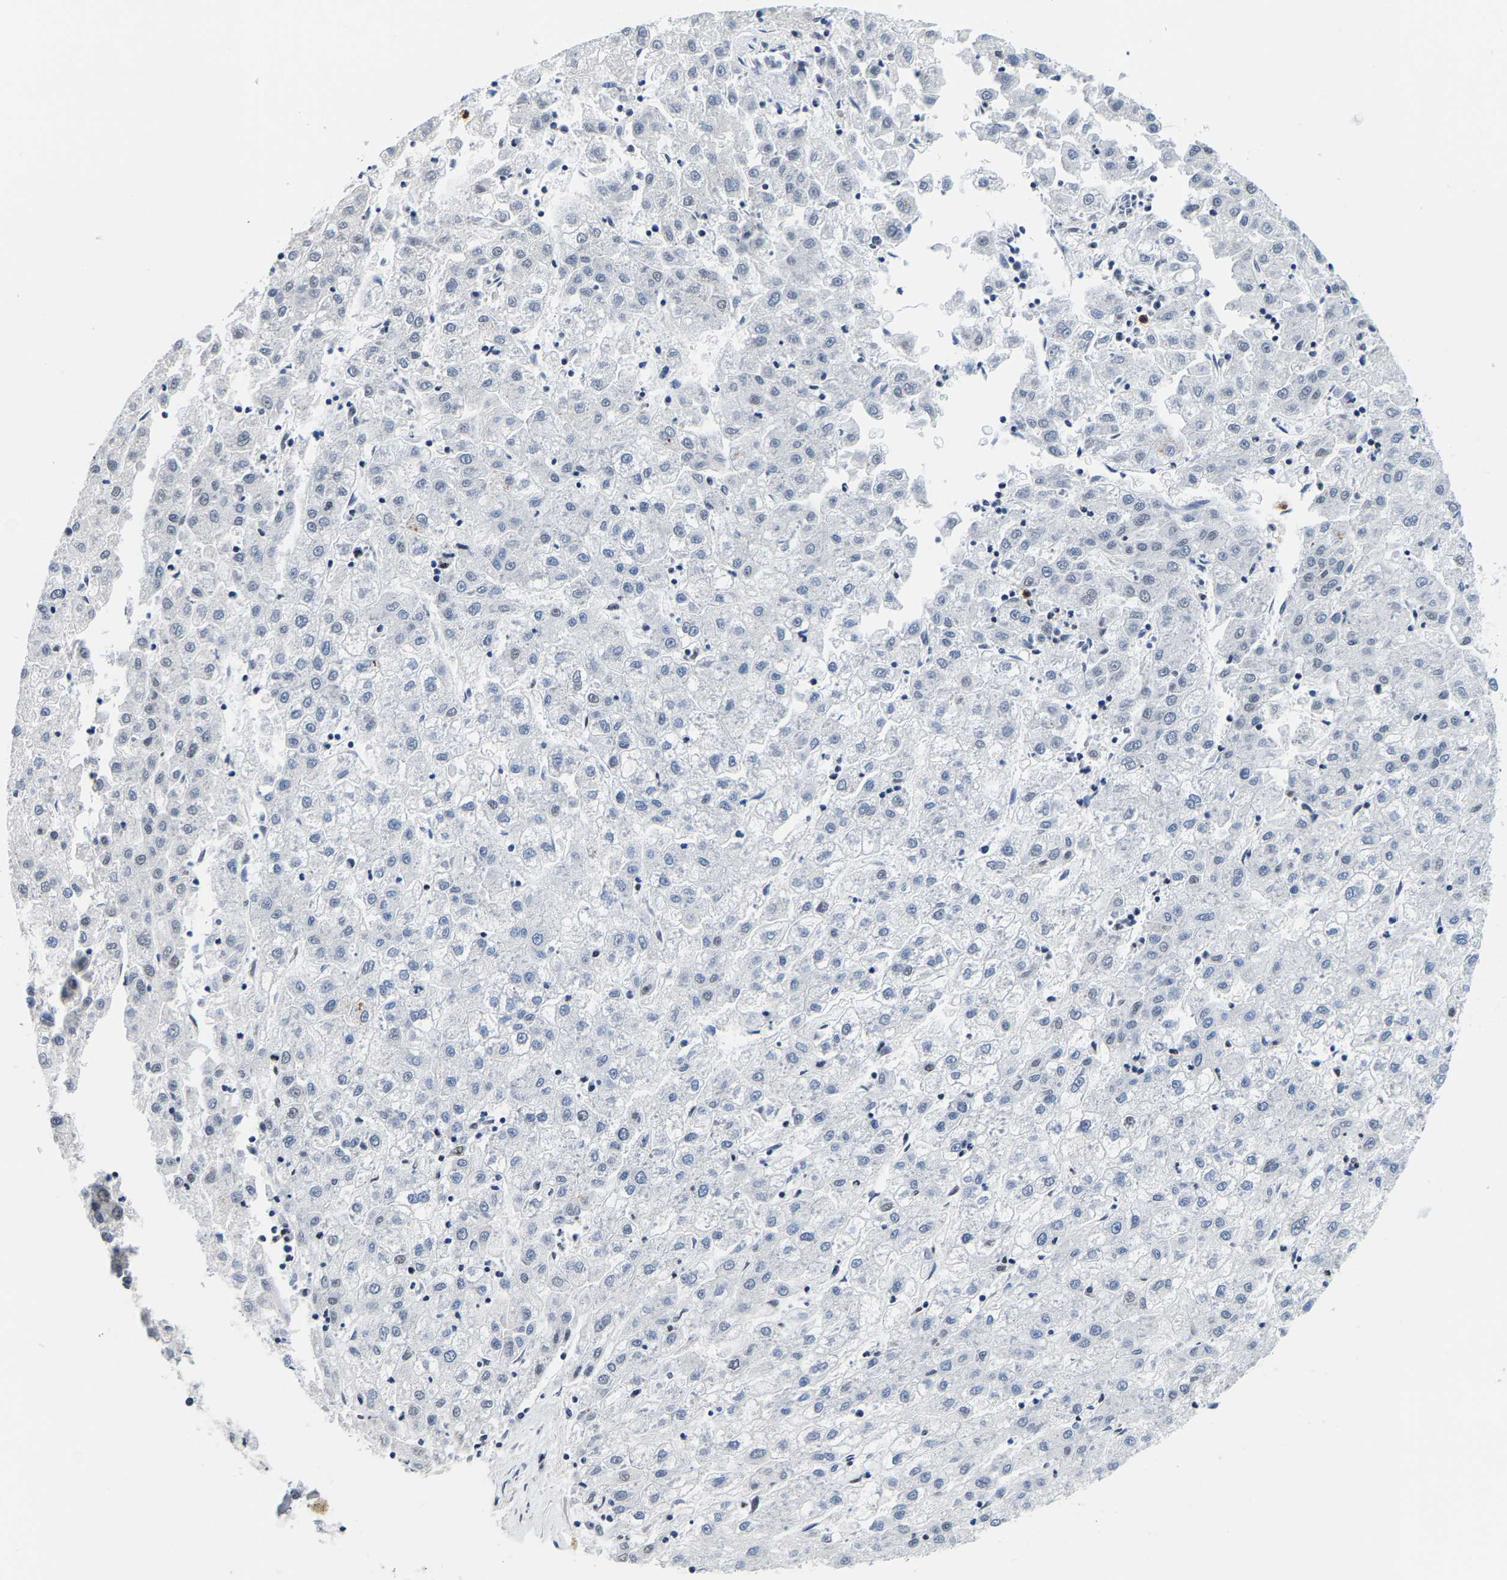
{"staining": {"intensity": "negative", "quantity": "none", "location": "none"}, "tissue": "liver cancer", "cell_type": "Tumor cells", "image_type": "cancer", "snomed": [{"axis": "morphology", "description": "Carcinoma, Hepatocellular, NOS"}, {"axis": "topography", "description": "Liver"}], "caption": "This is an immunohistochemistry image of human hepatocellular carcinoma (liver). There is no staining in tumor cells.", "gene": "SETD1B", "patient": {"sex": "male", "age": 72}}